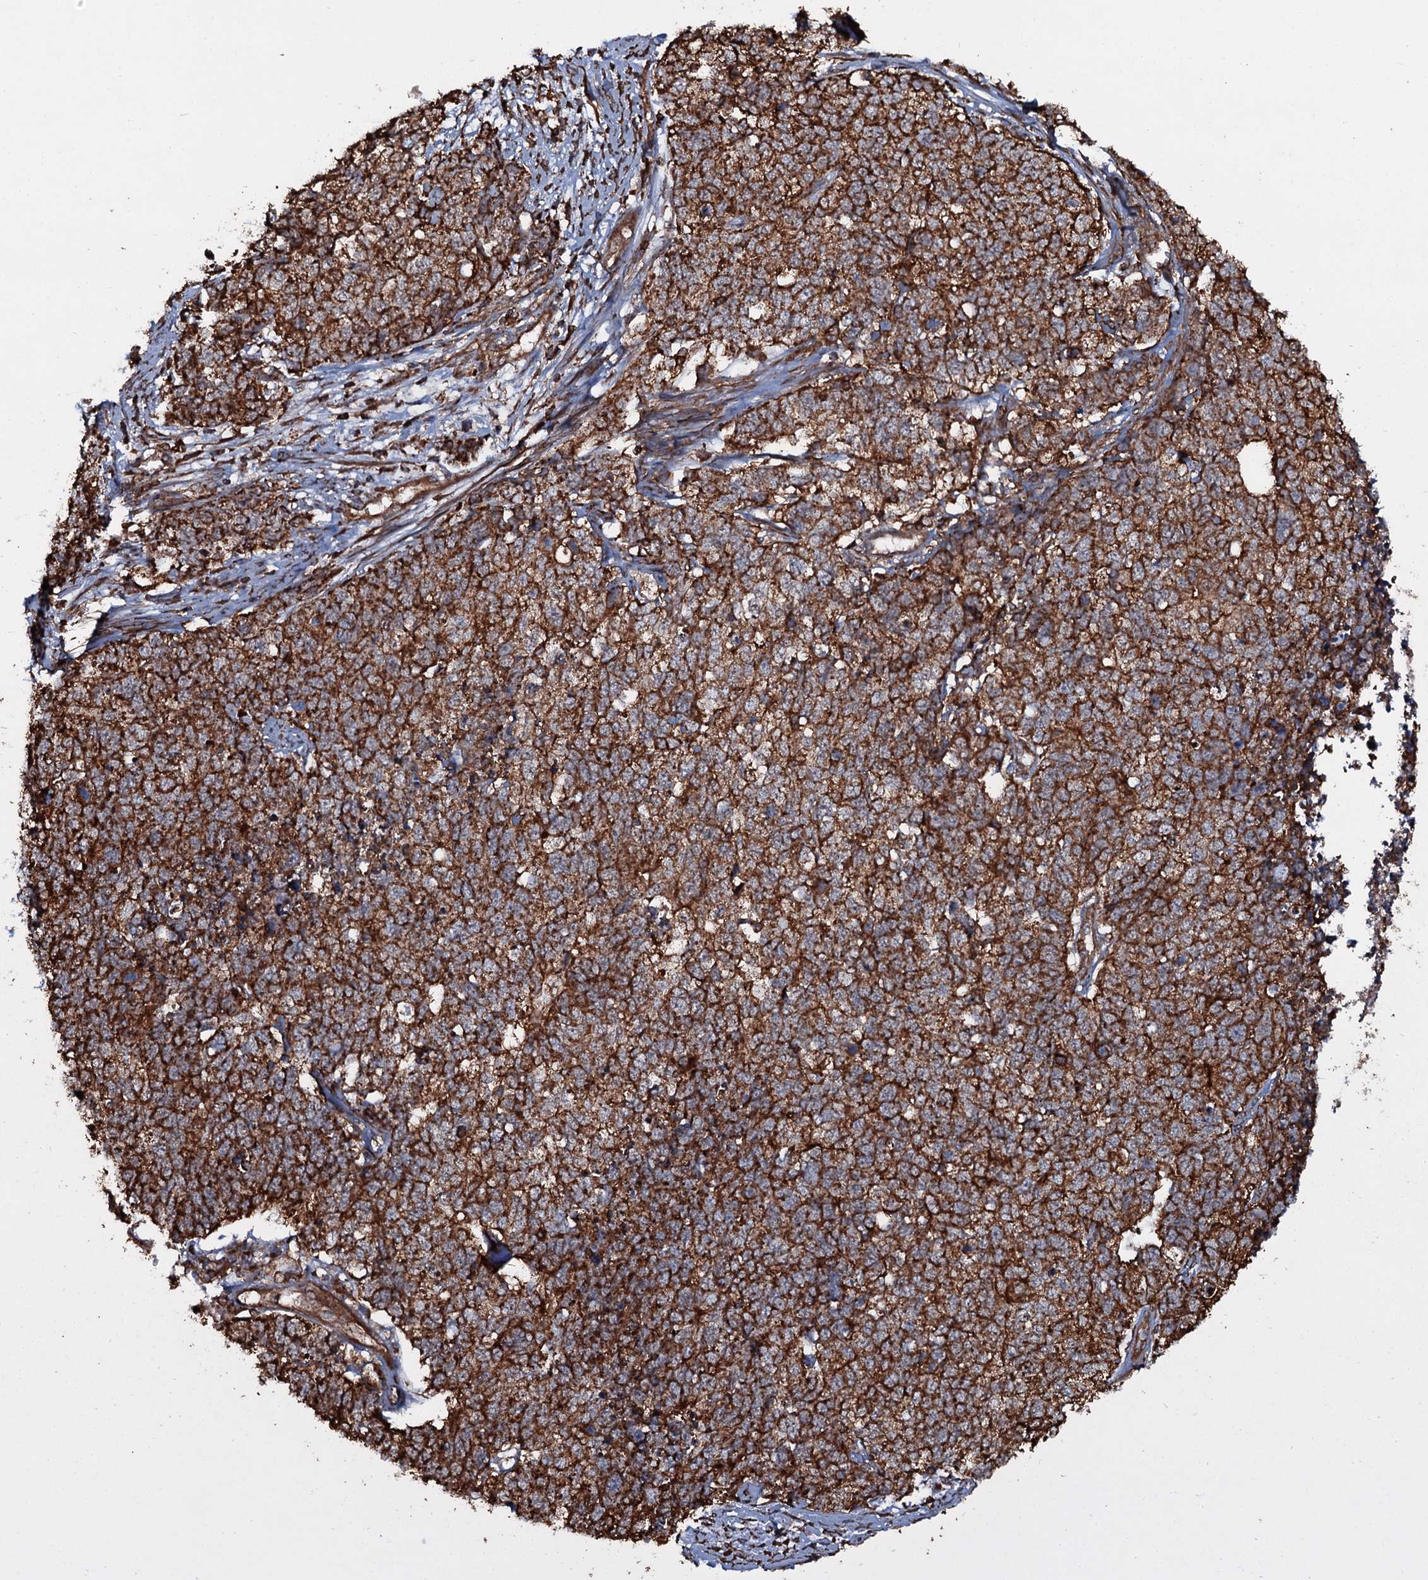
{"staining": {"intensity": "strong", "quantity": ">75%", "location": "cytoplasmic/membranous"}, "tissue": "cervical cancer", "cell_type": "Tumor cells", "image_type": "cancer", "snomed": [{"axis": "morphology", "description": "Squamous cell carcinoma, NOS"}, {"axis": "topography", "description": "Cervix"}], "caption": "The histopathology image demonstrates a brown stain indicating the presence of a protein in the cytoplasmic/membranous of tumor cells in cervical squamous cell carcinoma.", "gene": "VWA8", "patient": {"sex": "female", "age": 63}}